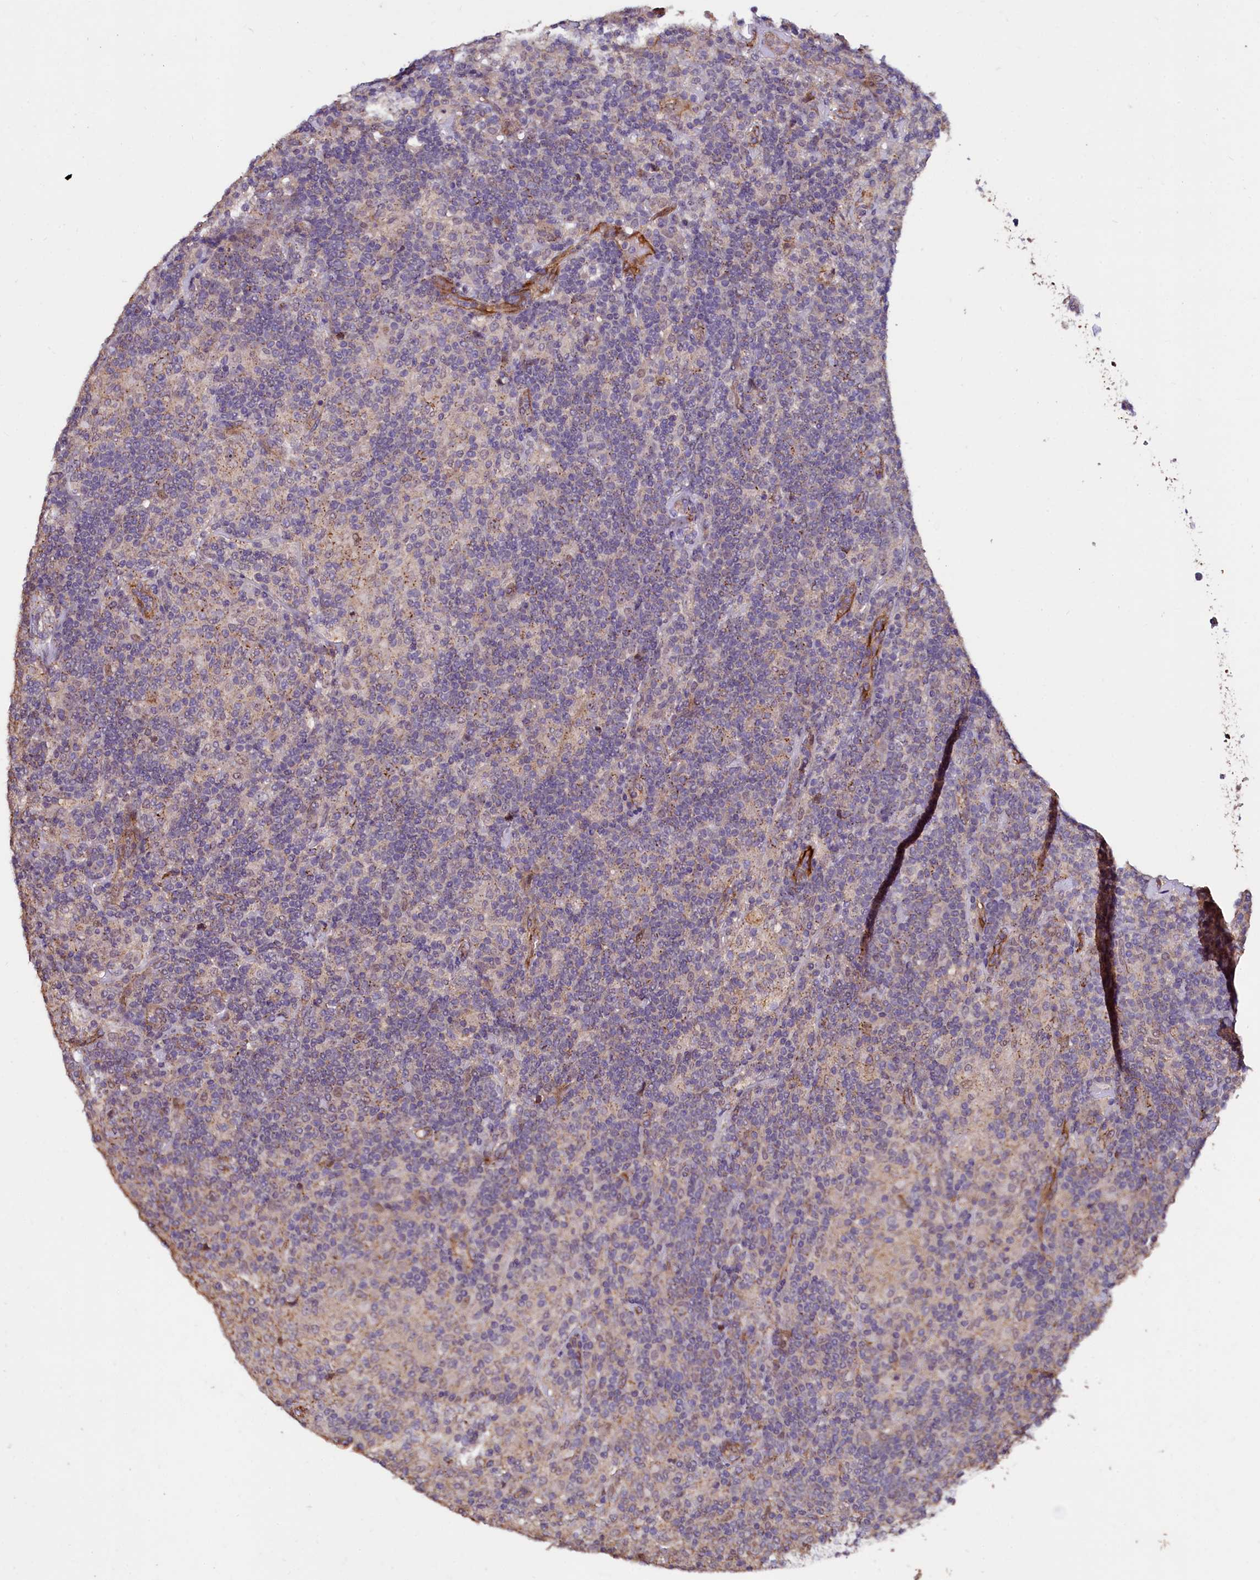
{"staining": {"intensity": "moderate", "quantity": "25%-75%", "location": "cytoplasmic/membranous,nuclear"}, "tissue": "lymphoma", "cell_type": "Tumor cells", "image_type": "cancer", "snomed": [{"axis": "morphology", "description": "Hodgkin's disease, NOS"}, {"axis": "topography", "description": "Lymph node"}], "caption": "This is a micrograph of immunohistochemistry staining of lymphoma, which shows moderate positivity in the cytoplasmic/membranous and nuclear of tumor cells.", "gene": "PALM", "patient": {"sex": "male", "age": 70}}